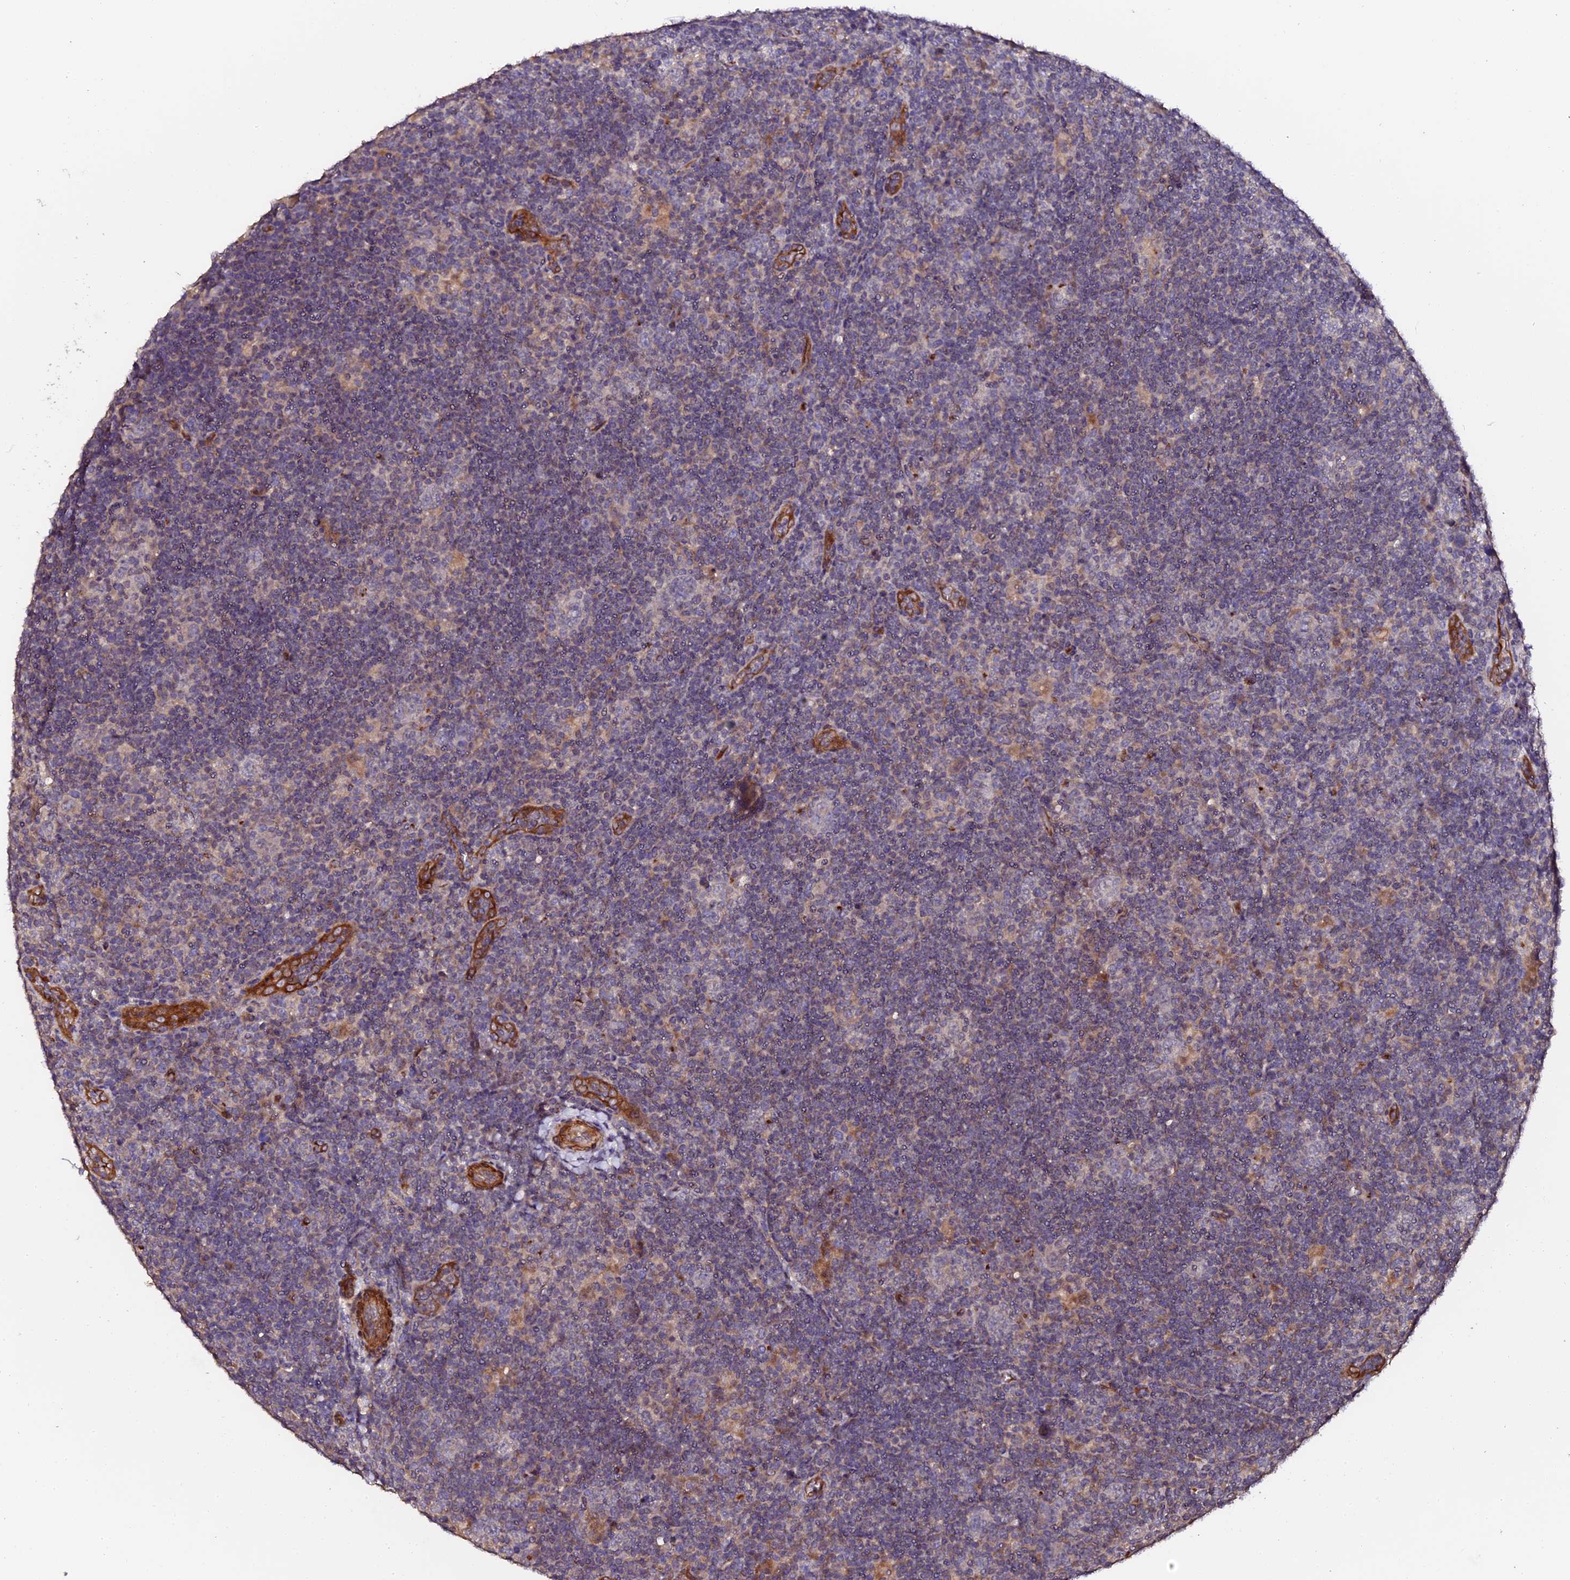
{"staining": {"intensity": "negative", "quantity": "none", "location": "none"}, "tissue": "lymphoma", "cell_type": "Tumor cells", "image_type": "cancer", "snomed": [{"axis": "morphology", "description": "Hodgkin's disease, NOS"}, {"axis": "topography", "description": "Lymph node"}], "caption": "Immunohistochemical staining of human lymphoma displays no significant positivity in tumor cells. (Brightfield microscopy of DAB (3,3'-diaminobenzidine) immunohistochemistry at high magnification).", "gene": "TDO2", "patient": {"sex": "female", "age": 57}}